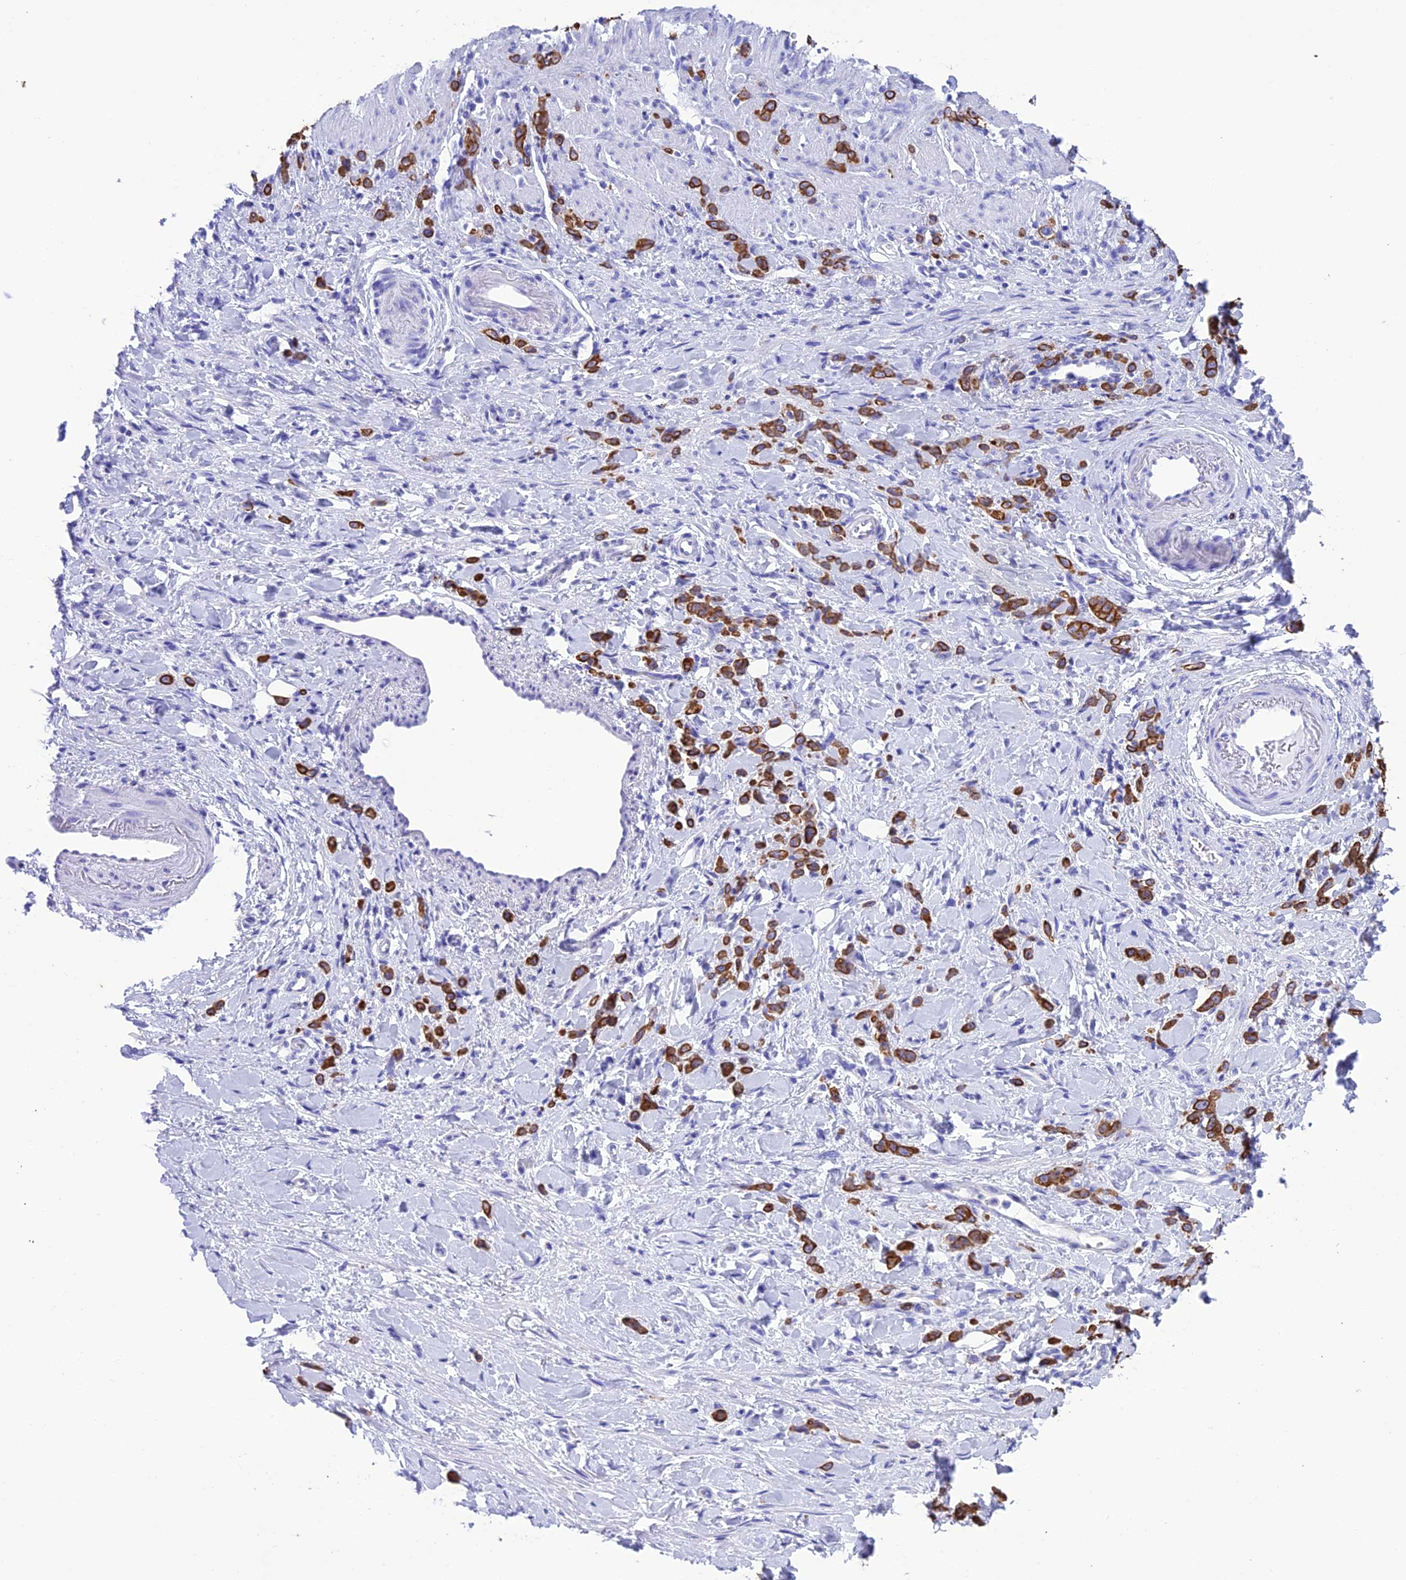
{"staining": {"intensity": "strong", "quantity": ">75%", "location": "cytoplasmic/membranous"}, "tissue": "stomach cancer", "cell_type": "Tumor cells", "image_type": "cancer", "snomed": [{"axis": "morphology", "description": "Normal tissue, NOS"}, {"axis": "morphology", "description": "Adenocarcinoma, NOS"}, {"axis": "topography", "description": "Stomach"}], "caption": "A micrograph of human stomach cancer (adenocarcinoma) stained for a protein reveals strong cytoplasmic/membranous brown staining in tumor cells. The staining is performed using DAB brown chromogen to label protein expression. The nuclei are counter-stained blue using hematoxylin.", "gene": "VPS52", "patient": {"sex": "male", "age": 82}}